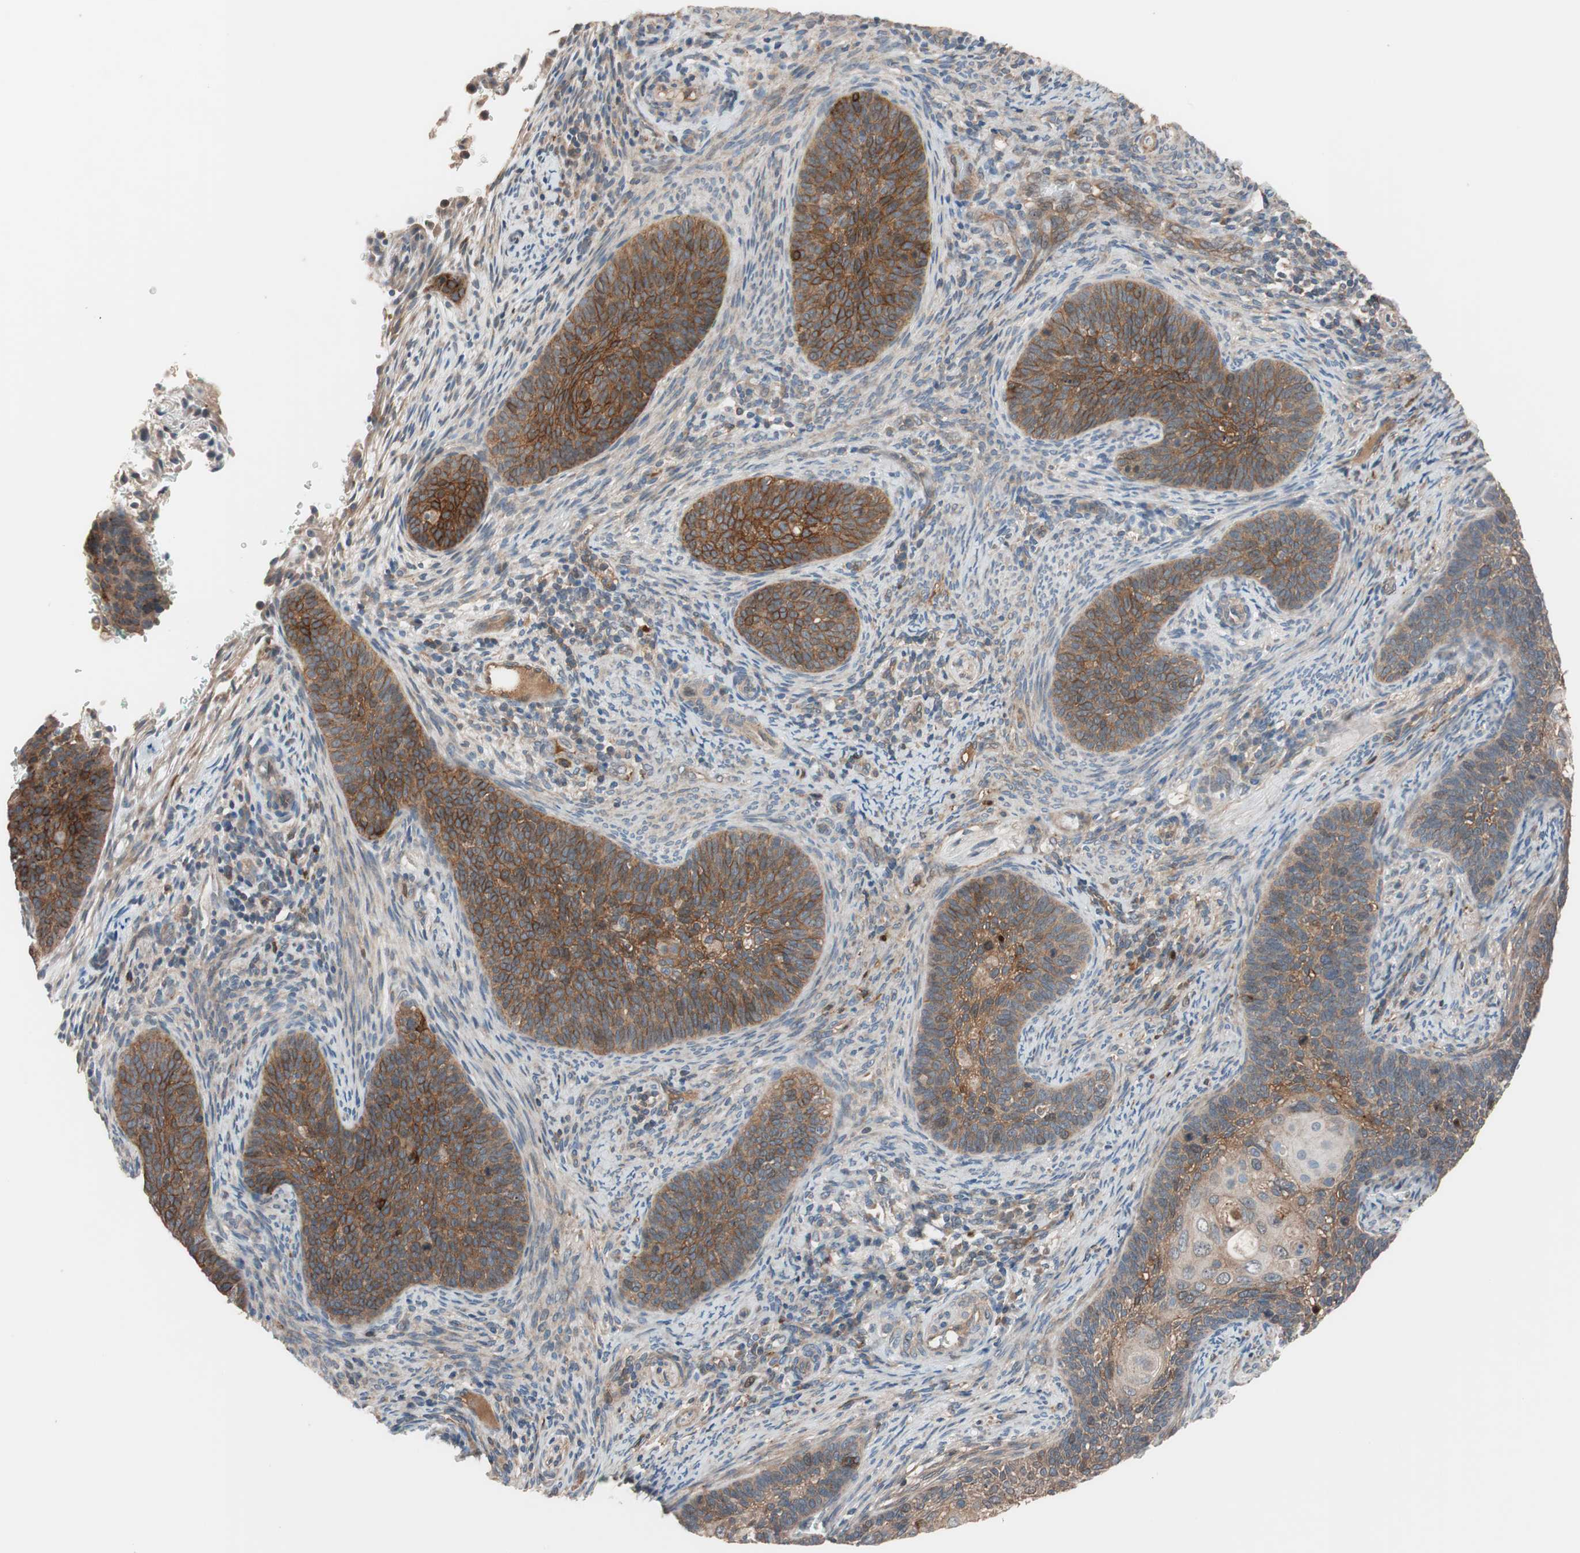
{"staining": {"intensity": "strong", "quantity": ">75%", "location": "cytoplasmic/membranous"}, "tissue": "cervical cancer", "cell_type": "Tumor cells", "image_type": "cancer", "snomed": [{"axis": "morphology", "description": "Squamous cell carcinoma, NOS"}, {"axis": "topography", "description": "Cervix"}], "caption": "Protein staining of cervical cancer tissue exhibits strong cytoplasmic/membranous positivity in approximately >75% of tumor cells.", "gene": "SDC4", "patient": {"sex": "female", "age": 33}}